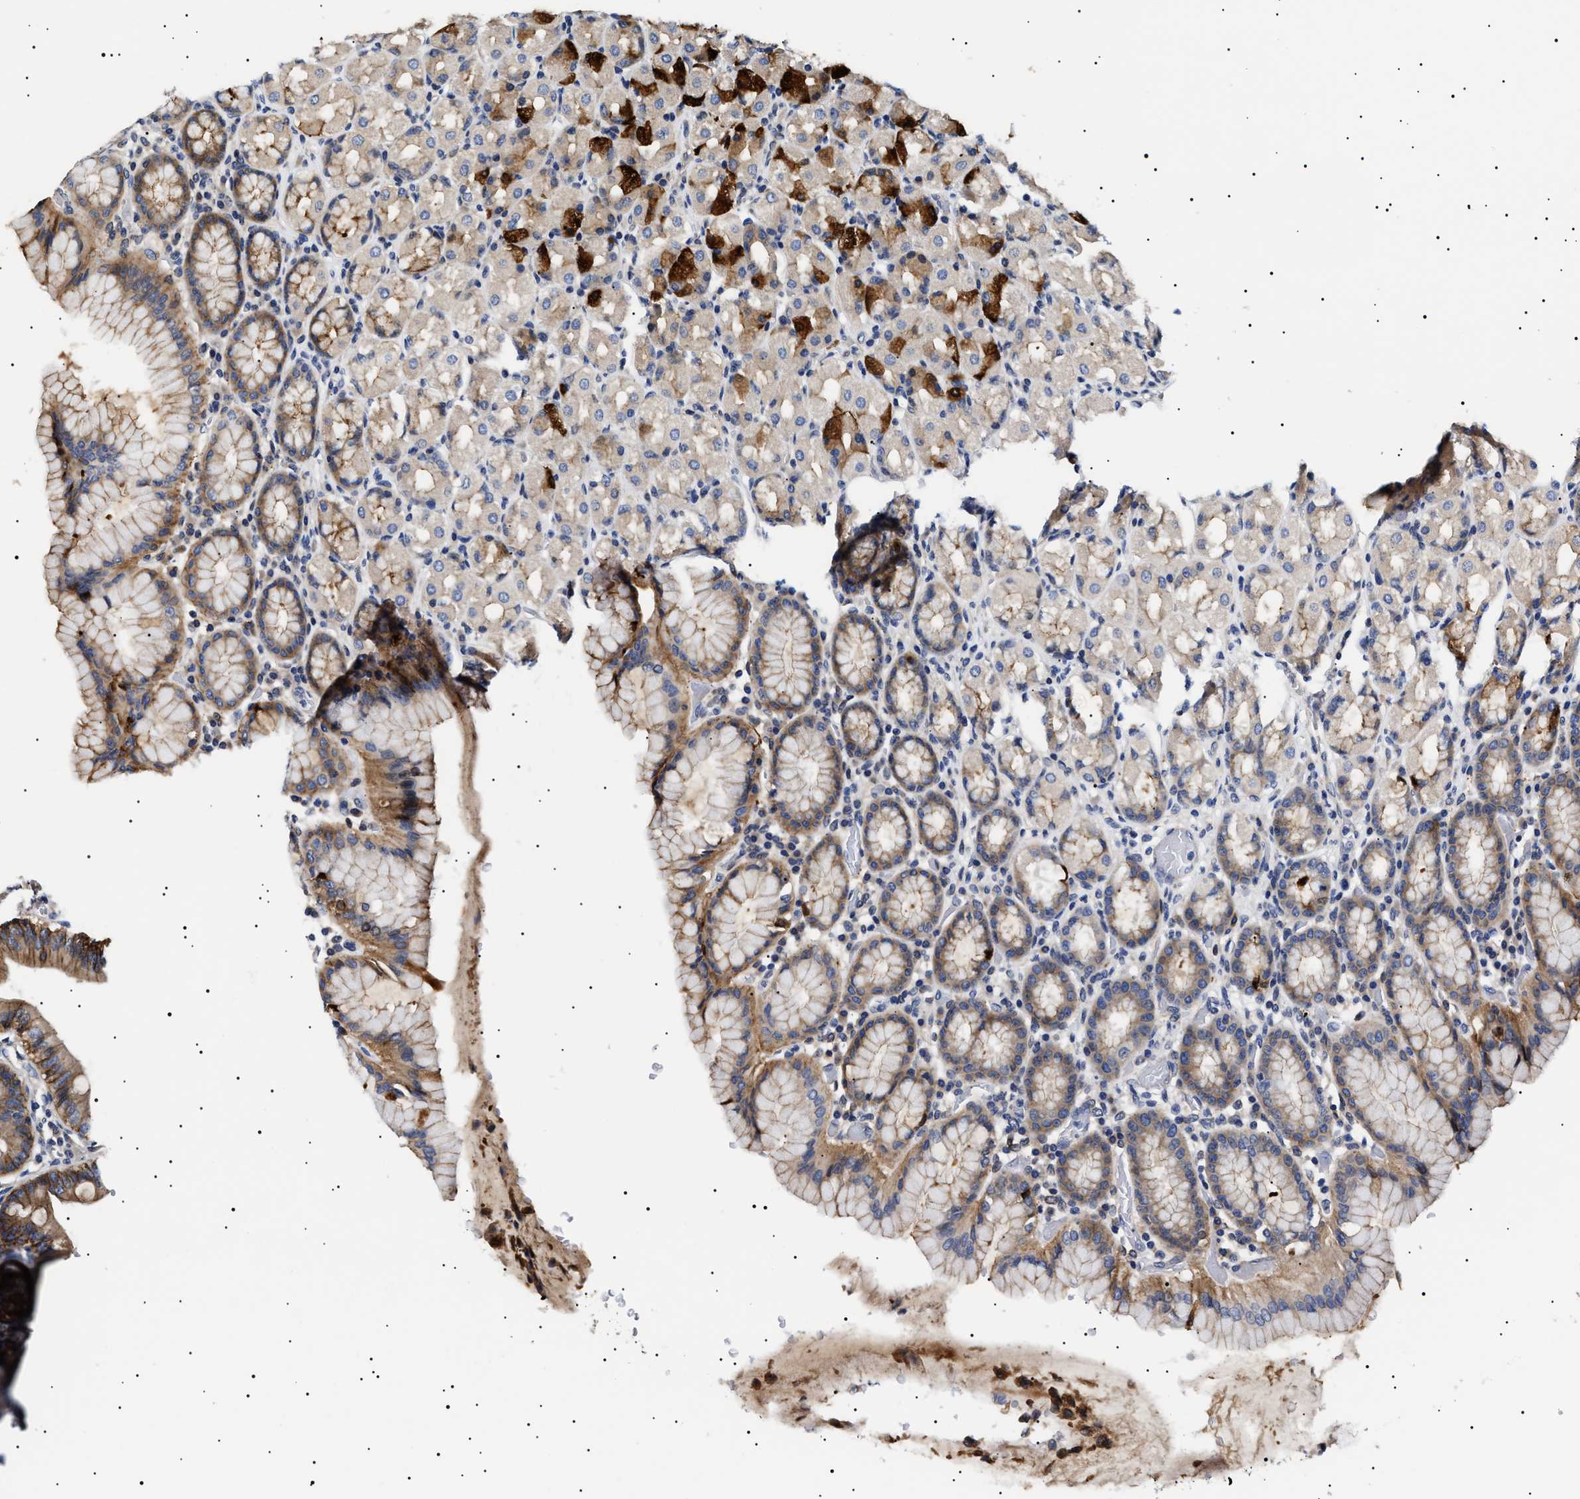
{"staining": {"intensity": "moderate", "quantity": ">75%", "location": "cytoplasmic/membranous"}, "tissue": "stomach", "cell_type": "Glandular cells", "image_type": "normal", "snomed": [{"axis": "morphology", "description": "Normal tissue, NOS"}, {"axis": "topography", "description": "Stomach, upper"}], "caption": "Immunohistochemistry (IHC) of unremarkable human stomach shows medium levels of moderate cytoplasmic/membranous positivity in approximately >75% of glandular cells. (IHC, brightfield microscopy, high magnification).", "gene": "SLC4A7", "patient": {"sex": "male", "age": 68}}